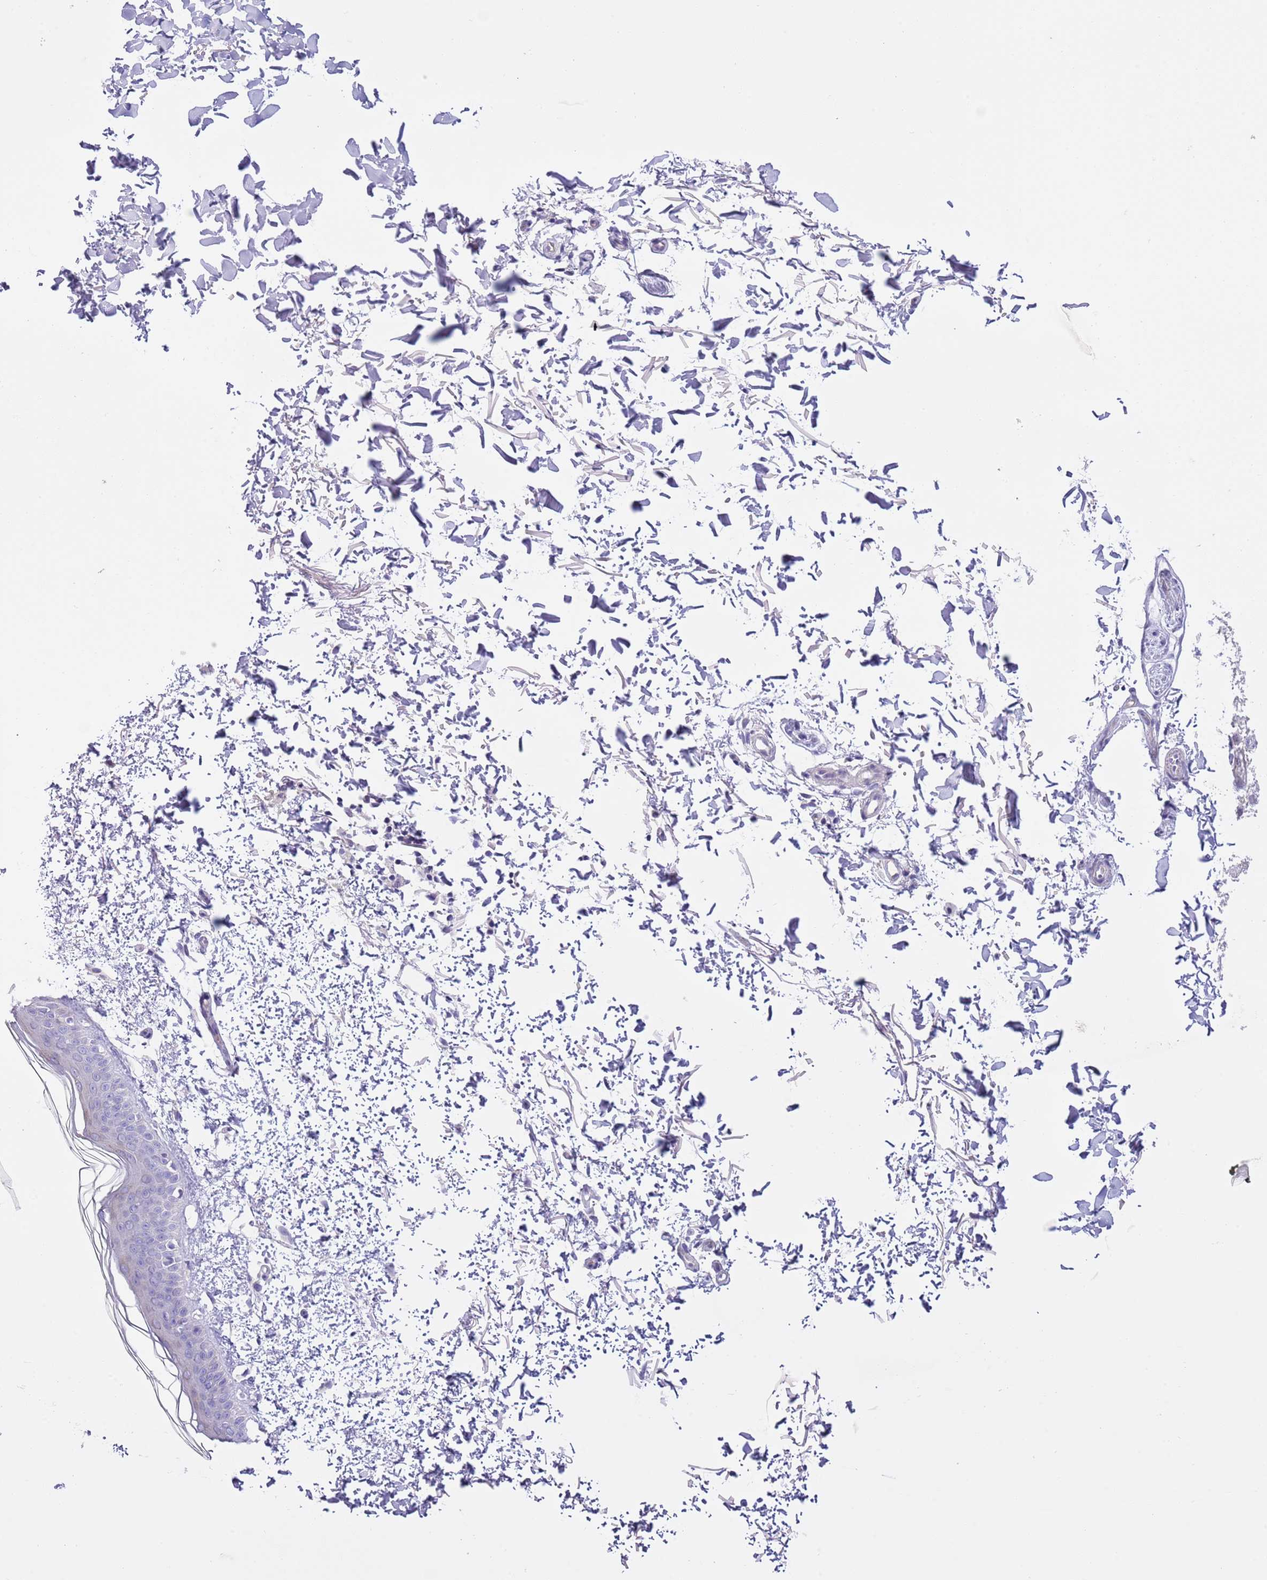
{"staining": {"intensity": "negative", "quantity": "none", "location": "none"}, "tissue": "skin", "cell_type": "Fibroblasts", "image_type": "normal", "snomed": [{"axis": "morphology", "description": "Normal tissue, NOS"}, {"axis": "topography", "description": "Skin"}], "caption": "Fibroblasts show no significant staining in normal skin. (DAB (3,3'-diaminobenzidine) immunohistochemistry (IHC) visualized using brightfield microscopy, high magnification).", "gene": "NET1", "patient": {"sex": "male", "age": 66}}